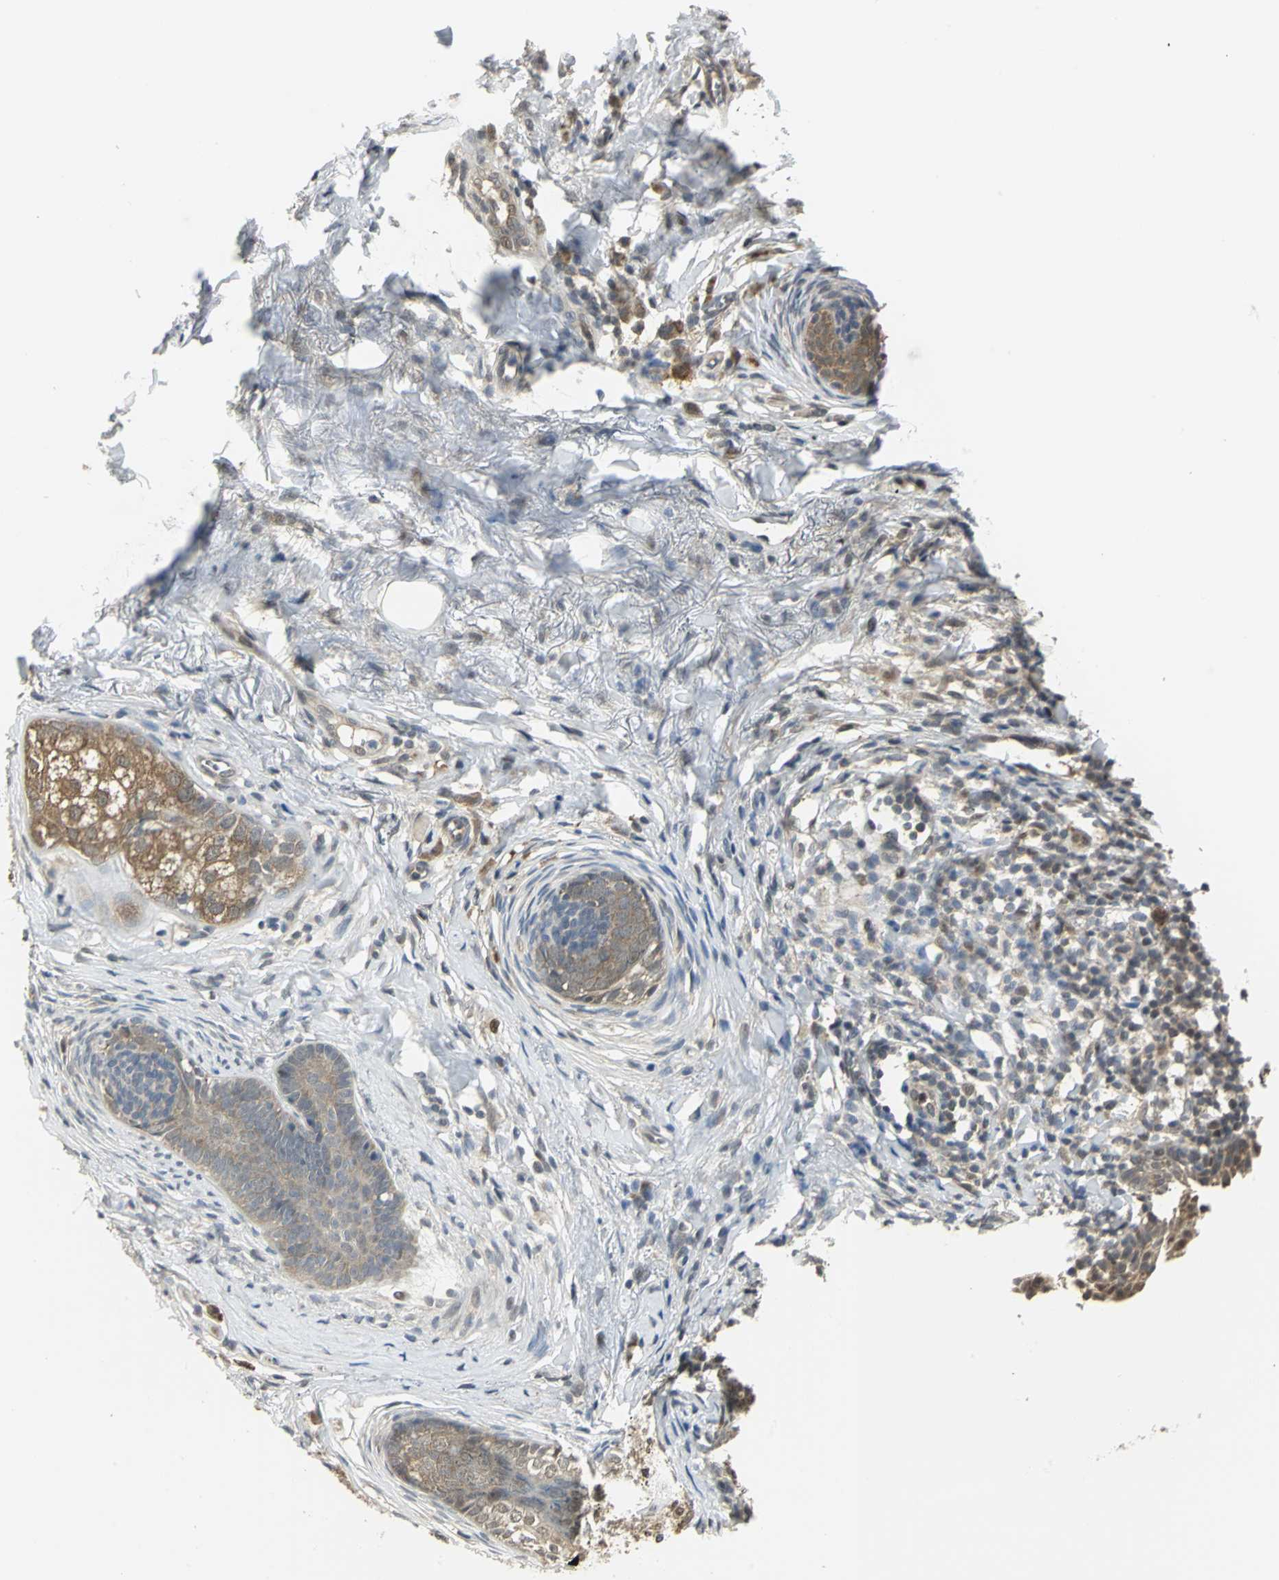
{"staining": {"intensity": "moderate", "quantity": ">75%", "location": "cytoplasmic/membranous"}, "tissue": "skin cancer", "cell_type": "Tumor cells", "image_type": "cancer", "snomed": [{"axis": "morphology", "description": "Normal tissue, NOS"}, {"axis": "morphology", "description": "Basal cell carcinoma"}, {"axis": "topography", "description": "Skin"}], "caption": "The image shows immunohistochemical staining of skin cancer (basal cell carcinoma). There is moderate cytoplasmic/membranous positivity is present in approximately >75% of tumor cells.", "gene": "PSMC4", "patient": {"sex": "female", "age": 69}}